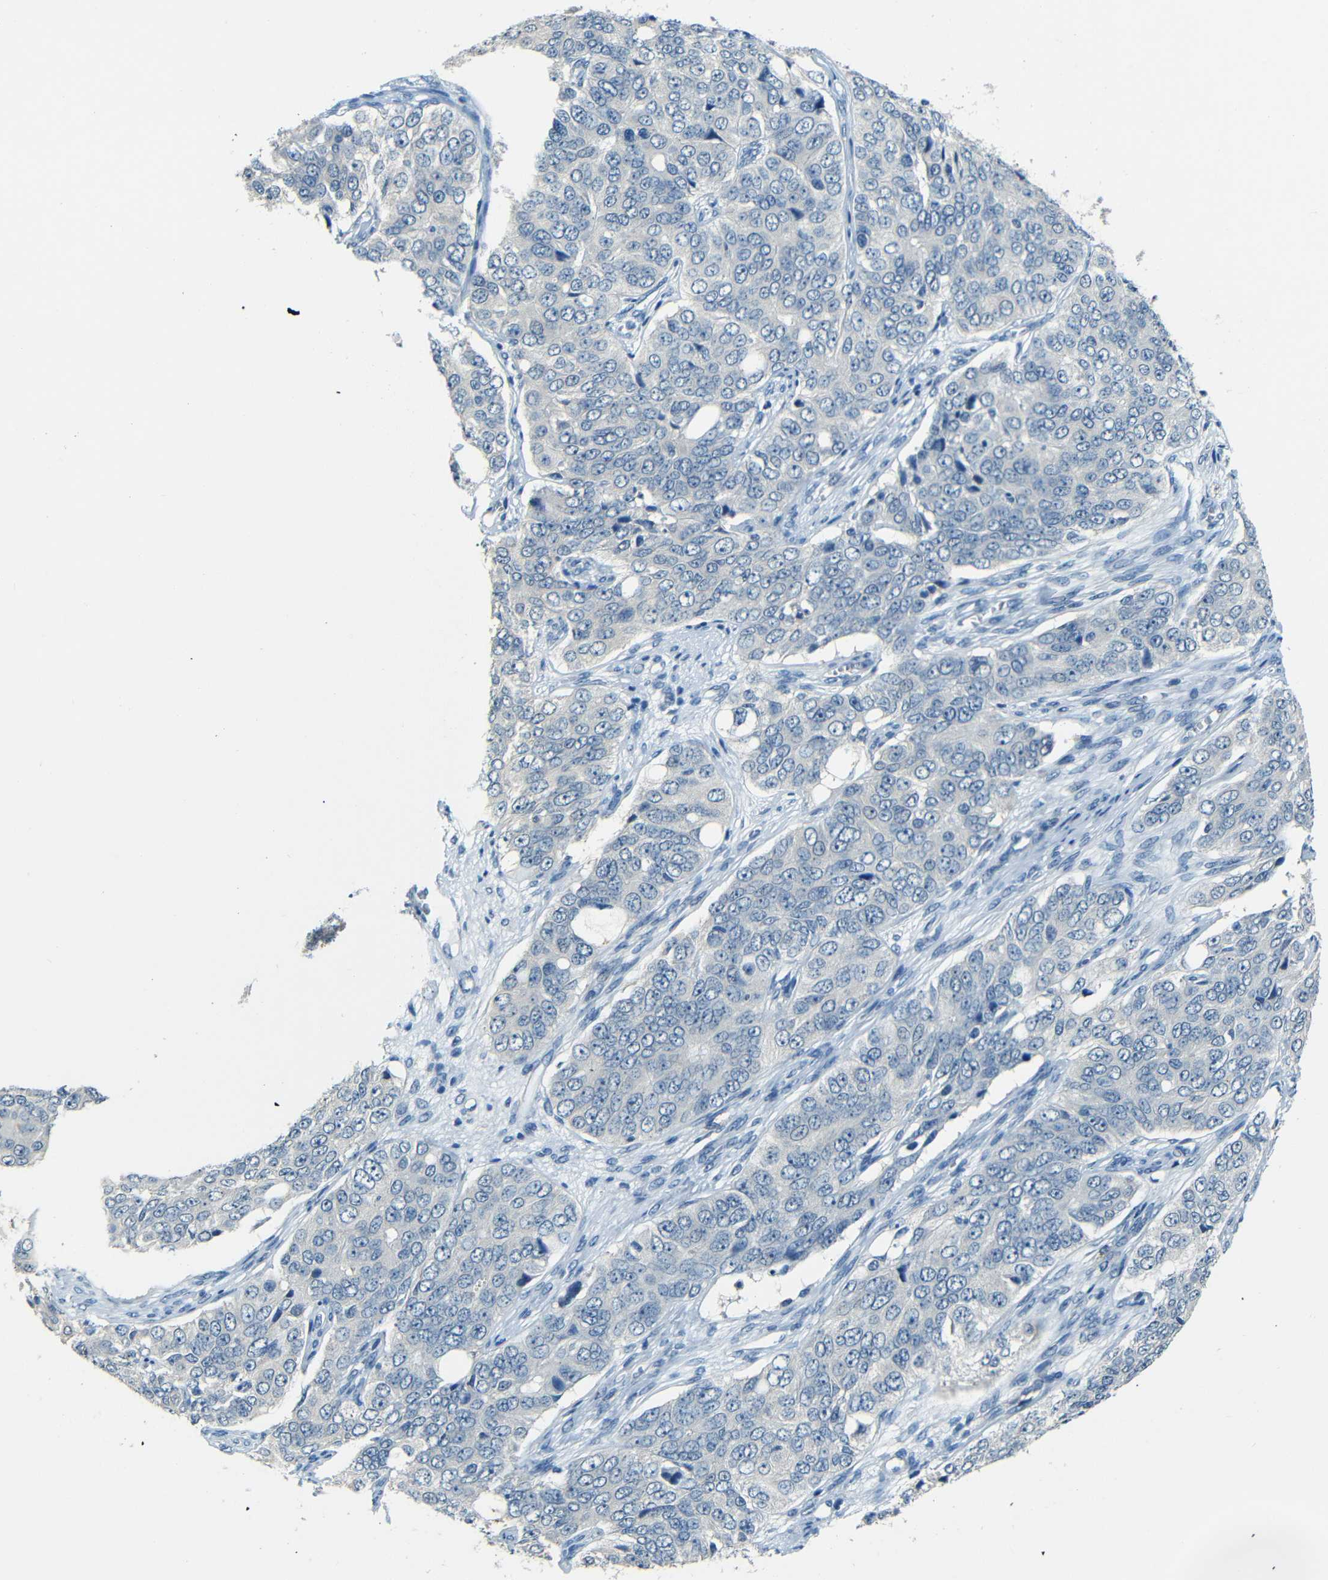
{"staining": {"intensity": "negative", "quantity": "none", "location": "none"}, "tissue": "ovarian cancer", "cell_type": "Tumor cells", "image_type": "cancer", "snomed": [{"axis": "morphology", "description": "Carcinoma, endometroid"}, {"axis": "topography", "description": "Ovary"}], "caption": "A histopathology image of ovarian endometroid carcinoma stained for a protein reveals no brown staining in tumor cells. (DAB immunohistochemistry with hematoxylin counter stain).", "gene": "ZMAT1", "patient": {"sex": "female", "age": 51}}